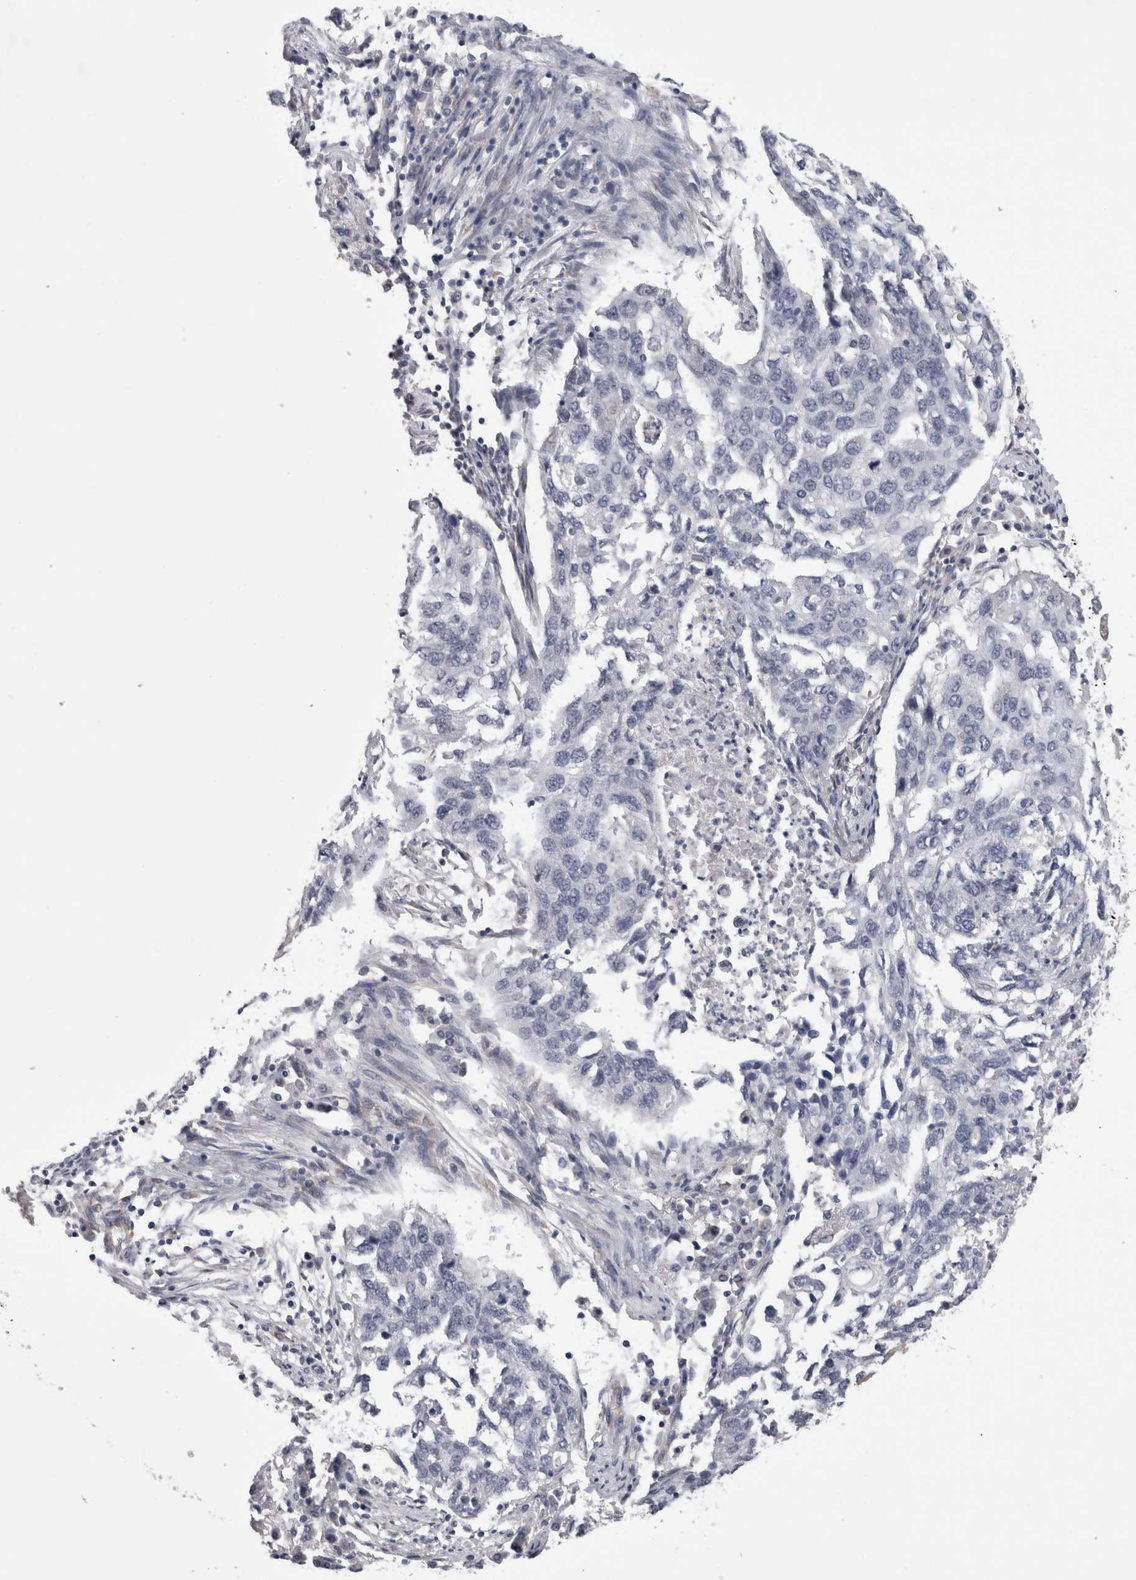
{"staining": {"intensity": "negative", "quantity": "none", "location": "none"}, "tissue": "lung cancer", "cell_type": "Tumor cells", "image_type": "cancer", "snomed": [{"axis": "morphology", "description": "Squamous cell carcinoma, NOS"}, {"axis": "topography", "description": "Lung"}], "caption": "Immunohistochemistry of lung cancer displays no staining in tumor cells. (DAB (3,3'-diaminobenzidine) immunohistochemistry visualized using brightfield microscopy, high magnification).", "gene": "ARHGAP29", "patient": {"sex": "female", "age": 63}}